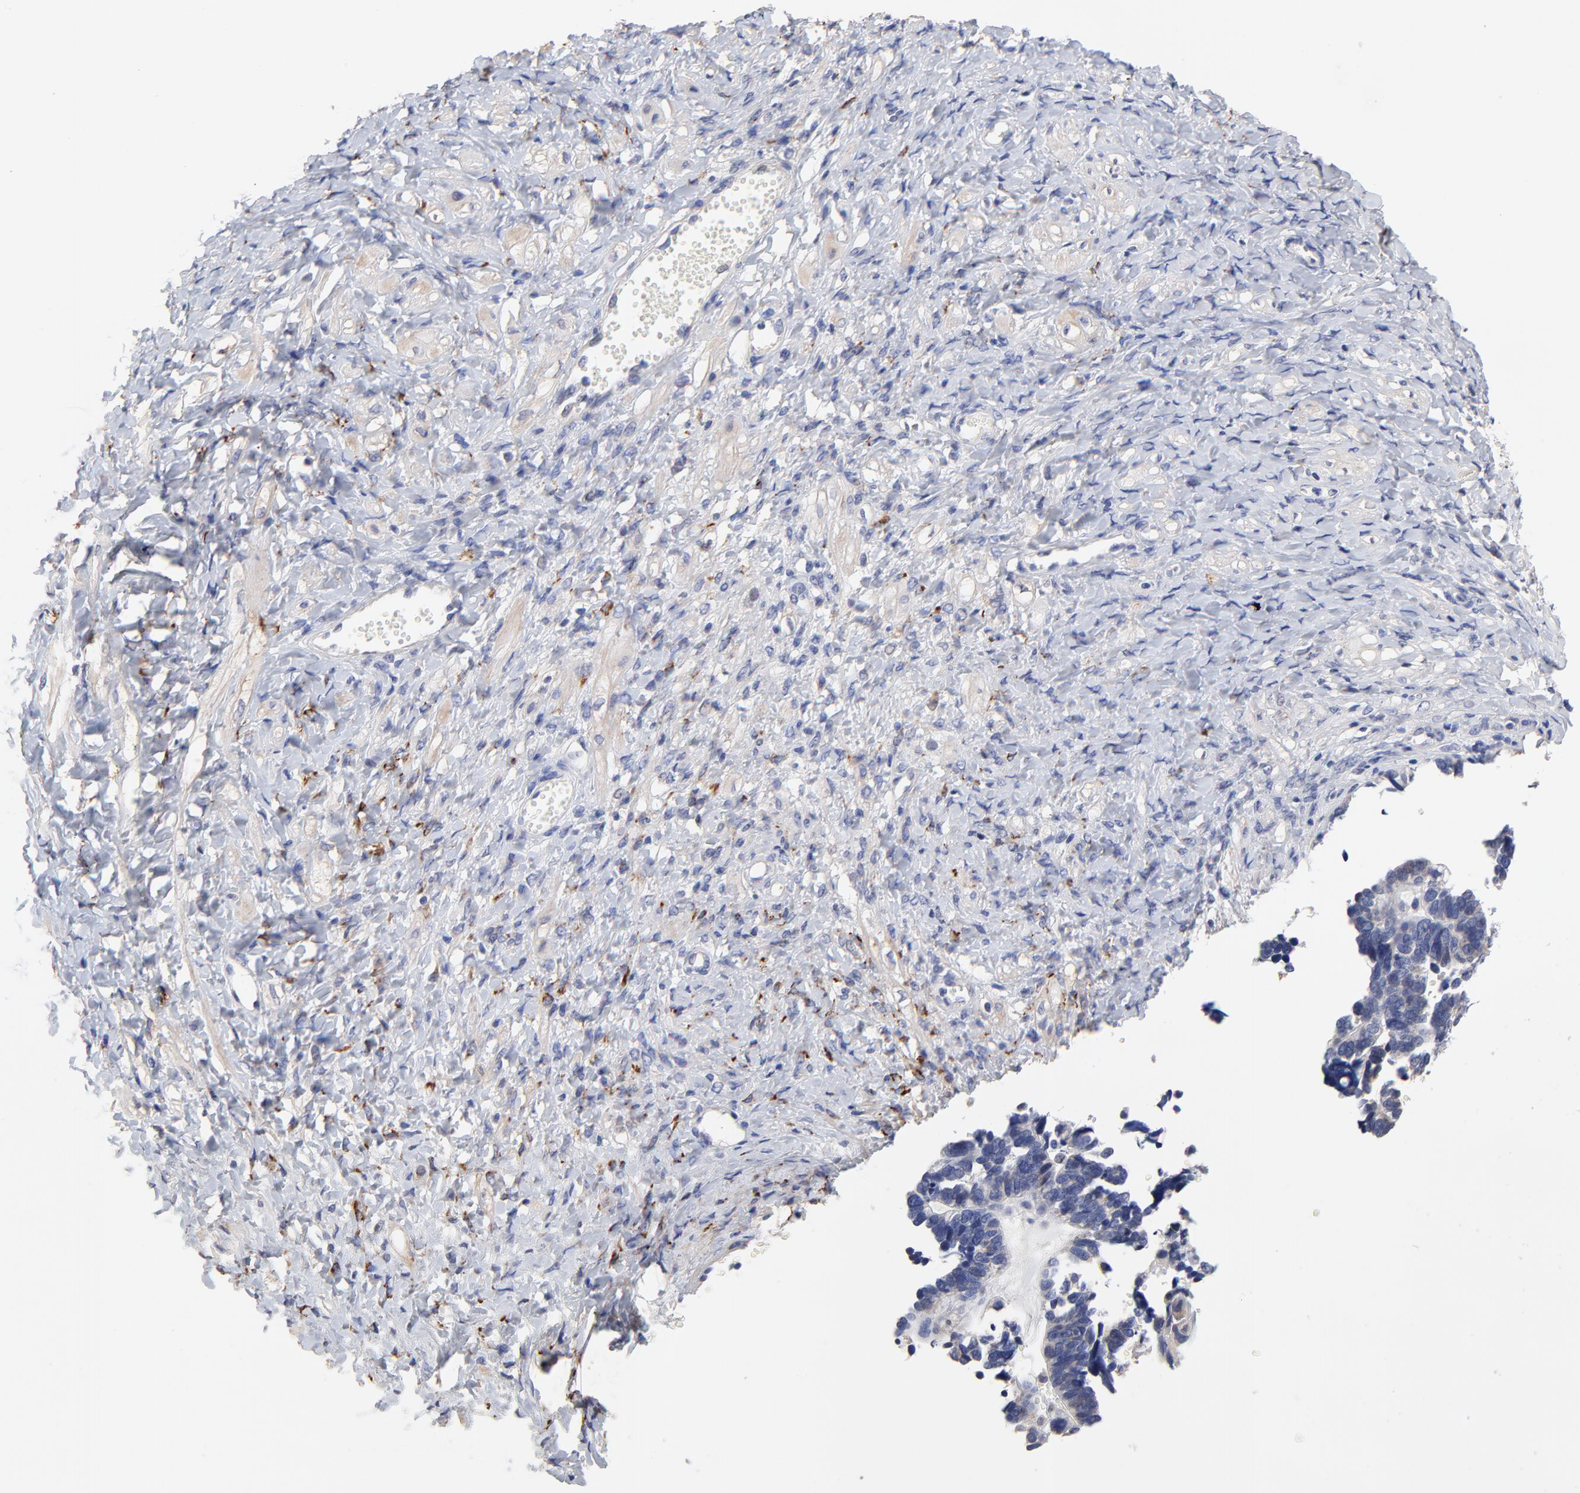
{"staining": {"intensity": "negative", "quantity": "none", "location": "none"}, "tissue": "ovarian cancer", "cell_type": "Tumor cells", "image_type": "cancer", "snomed": [{"axis": "morphology", "description": "Cystadenocarcinoma, serous, NOS"}, {"axis": "topography", "description": "Ovary"}], "caption": "The immunohistochemistry histopathology image has no significant positivity in tumor cells of ovarian cancer (serous cystadenocarcinoma) tissue. (DAB IHC visualized using brightfield microscopy, high magnification).", "gene": "TWNK", "patient": {"sex": "female", "age": 77}}